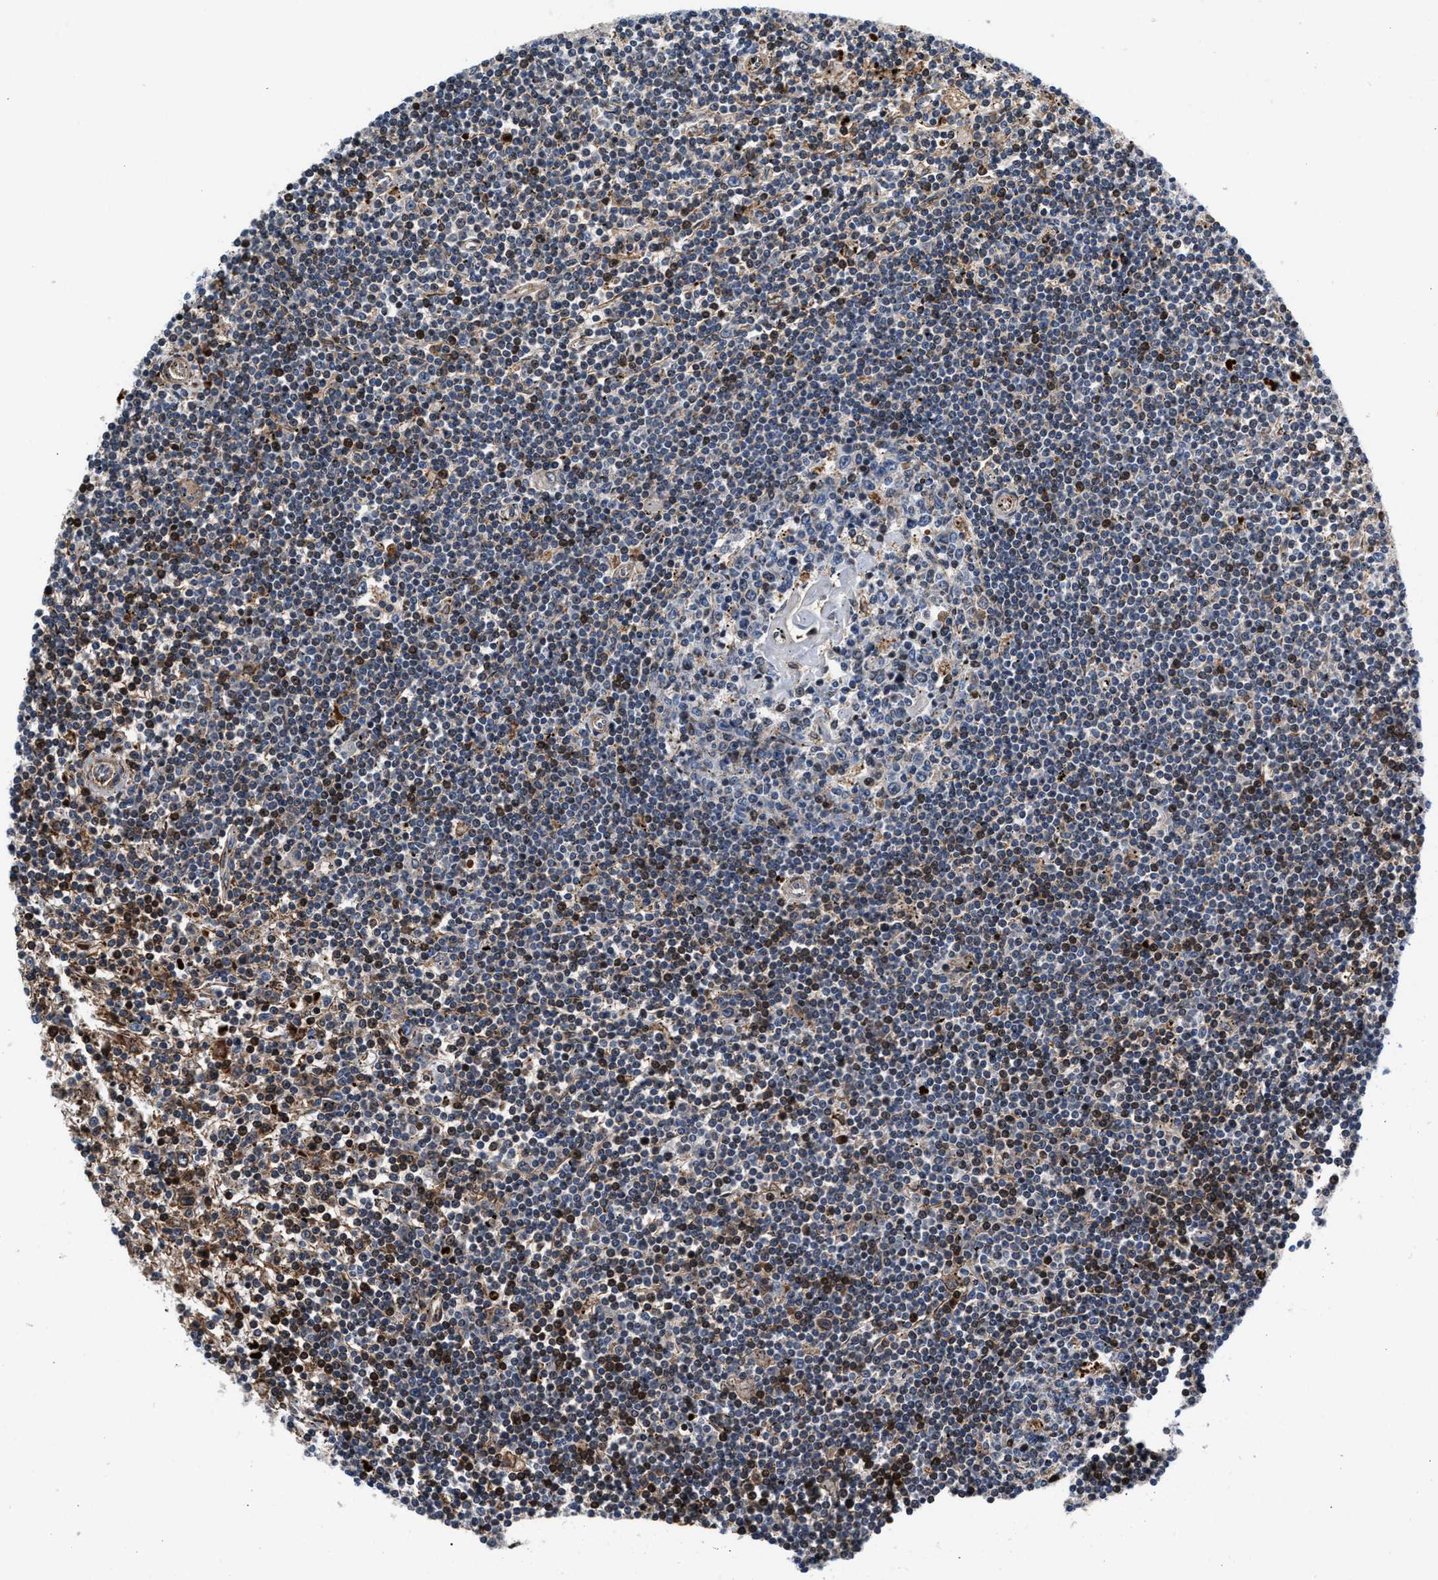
{"staining": {"intensity": "moderate", "quantity": "<25%", "location": "nuclear"}, "tissue": "lymphoma", "cell_type": "Tumor cells", "image_type": "cancer", "snomed": [{"axis": "morphology", "description": "Malignant lymphoma, non-Hodgkin's type, Low grade"}, {"axis": "topography", "description": "Spleen"}], "caption": "Immunohistochemical staining of human malignant lymphoma, non-Hodgkin's type (low-grade) shows low levels of moderate nuclear protein expression in approximately <25% of tumor cells. The staining was performed using DAB (3,3'-diaminobenzidine) to visualize the protein expression in brown, while the nuclei were stained in blue with hematoxylin (Magnification: 20x).", "gene": "SGK1", "patient": {"sex": "male", "age": 76}}